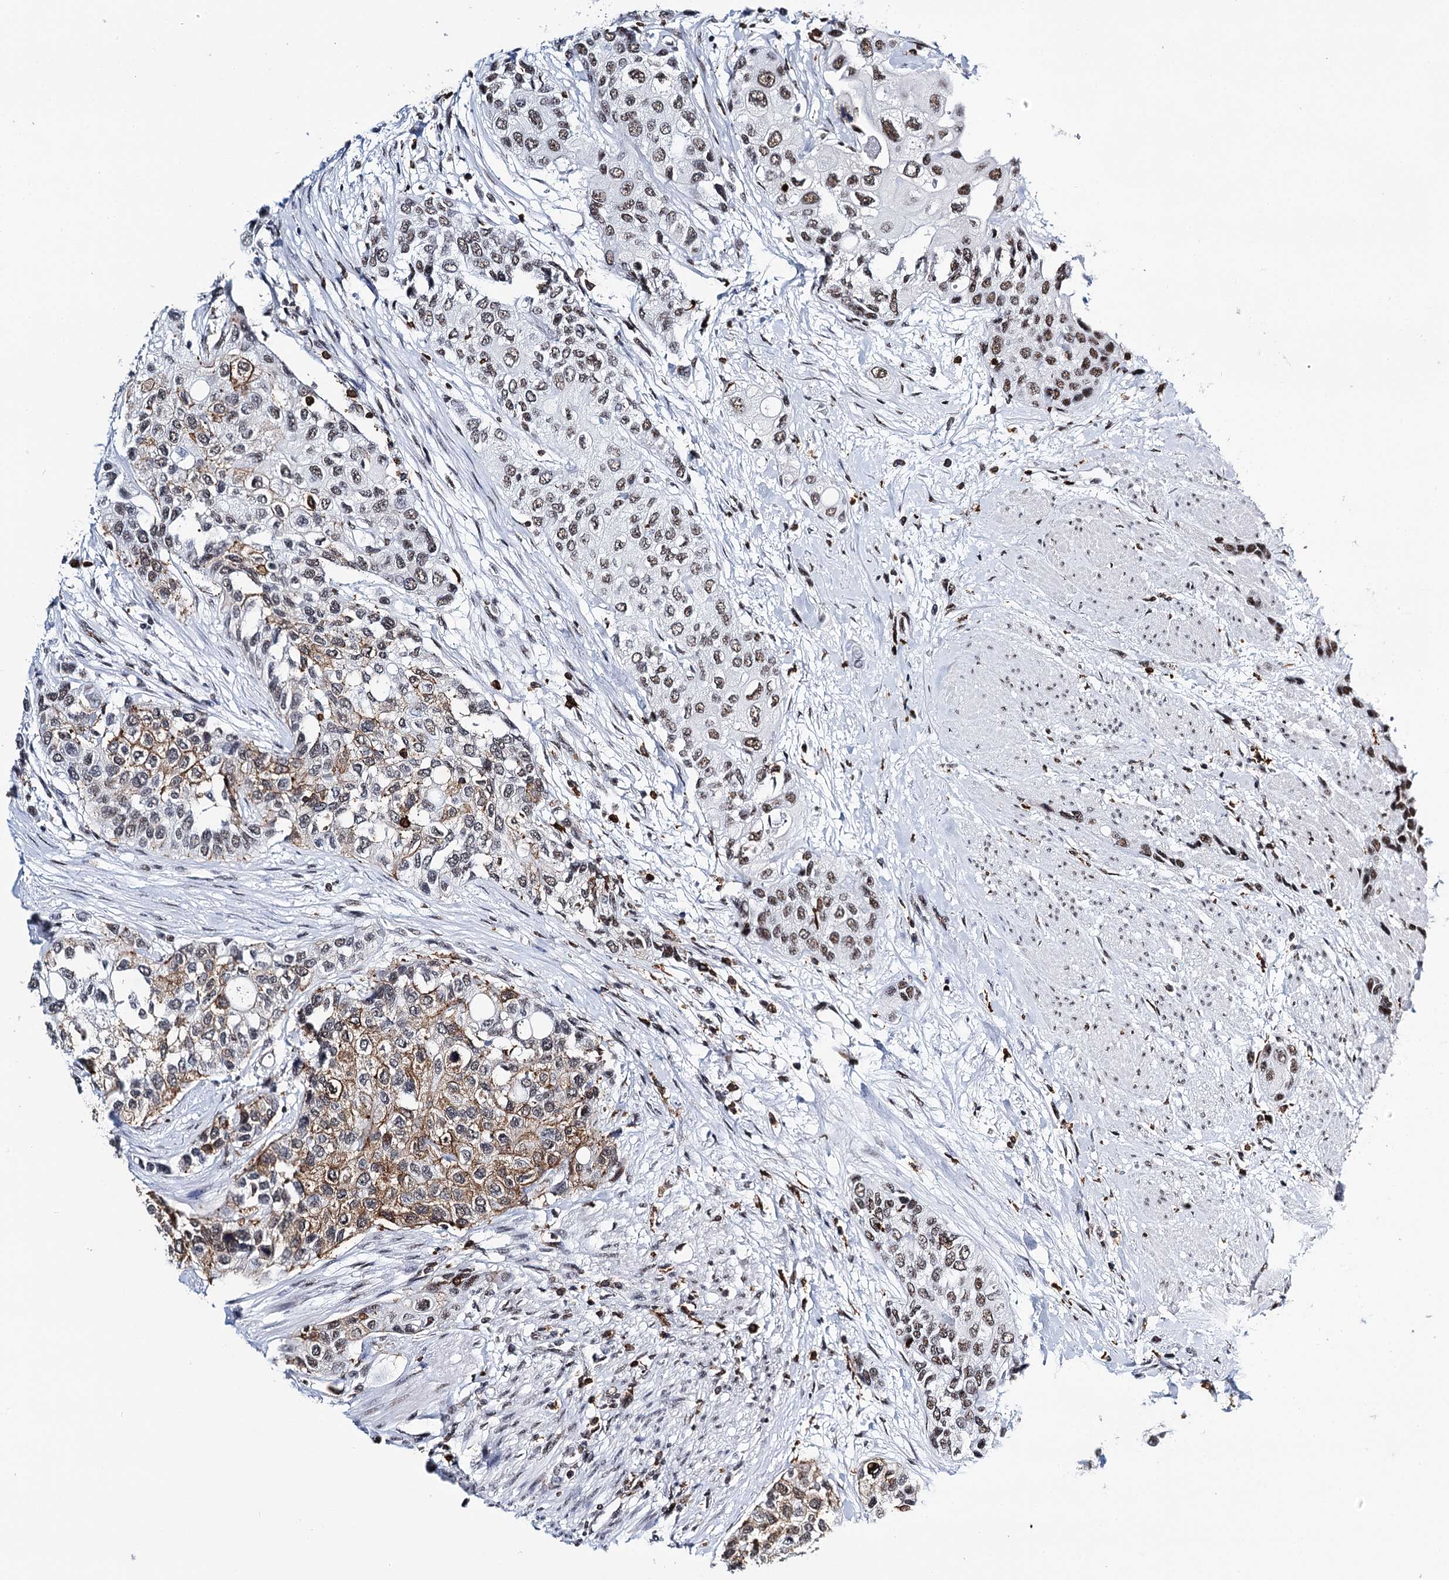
{"staining": {"intensity": "moderate", "quantity": "25%-75%", "location": "cytoplasmic/membranous,nuclear"}, "tissue": "urothelial cancer", "cell_type": "Tumor cells", "image_type": "cancer", "snomed": [{"axis": "morphology", "description": "Normal tissue, NOS"}, {"axis": "morphology", "description": "Urothelial carcinoma, High grade"}, {"axis": "topography", "description": "Vascular tissue"}, {"axis": "topography", "description": "Urinary bladder"}], "caption": "This is a micrograph of immunohistochemistry (IHC) staining of urothelial cancer, which shows moderate expression in the cytoplasmic/membranous and nuclear of tumor cells.", "gene": "BARD1", "patient": {"sex": "female", "age": 56}}